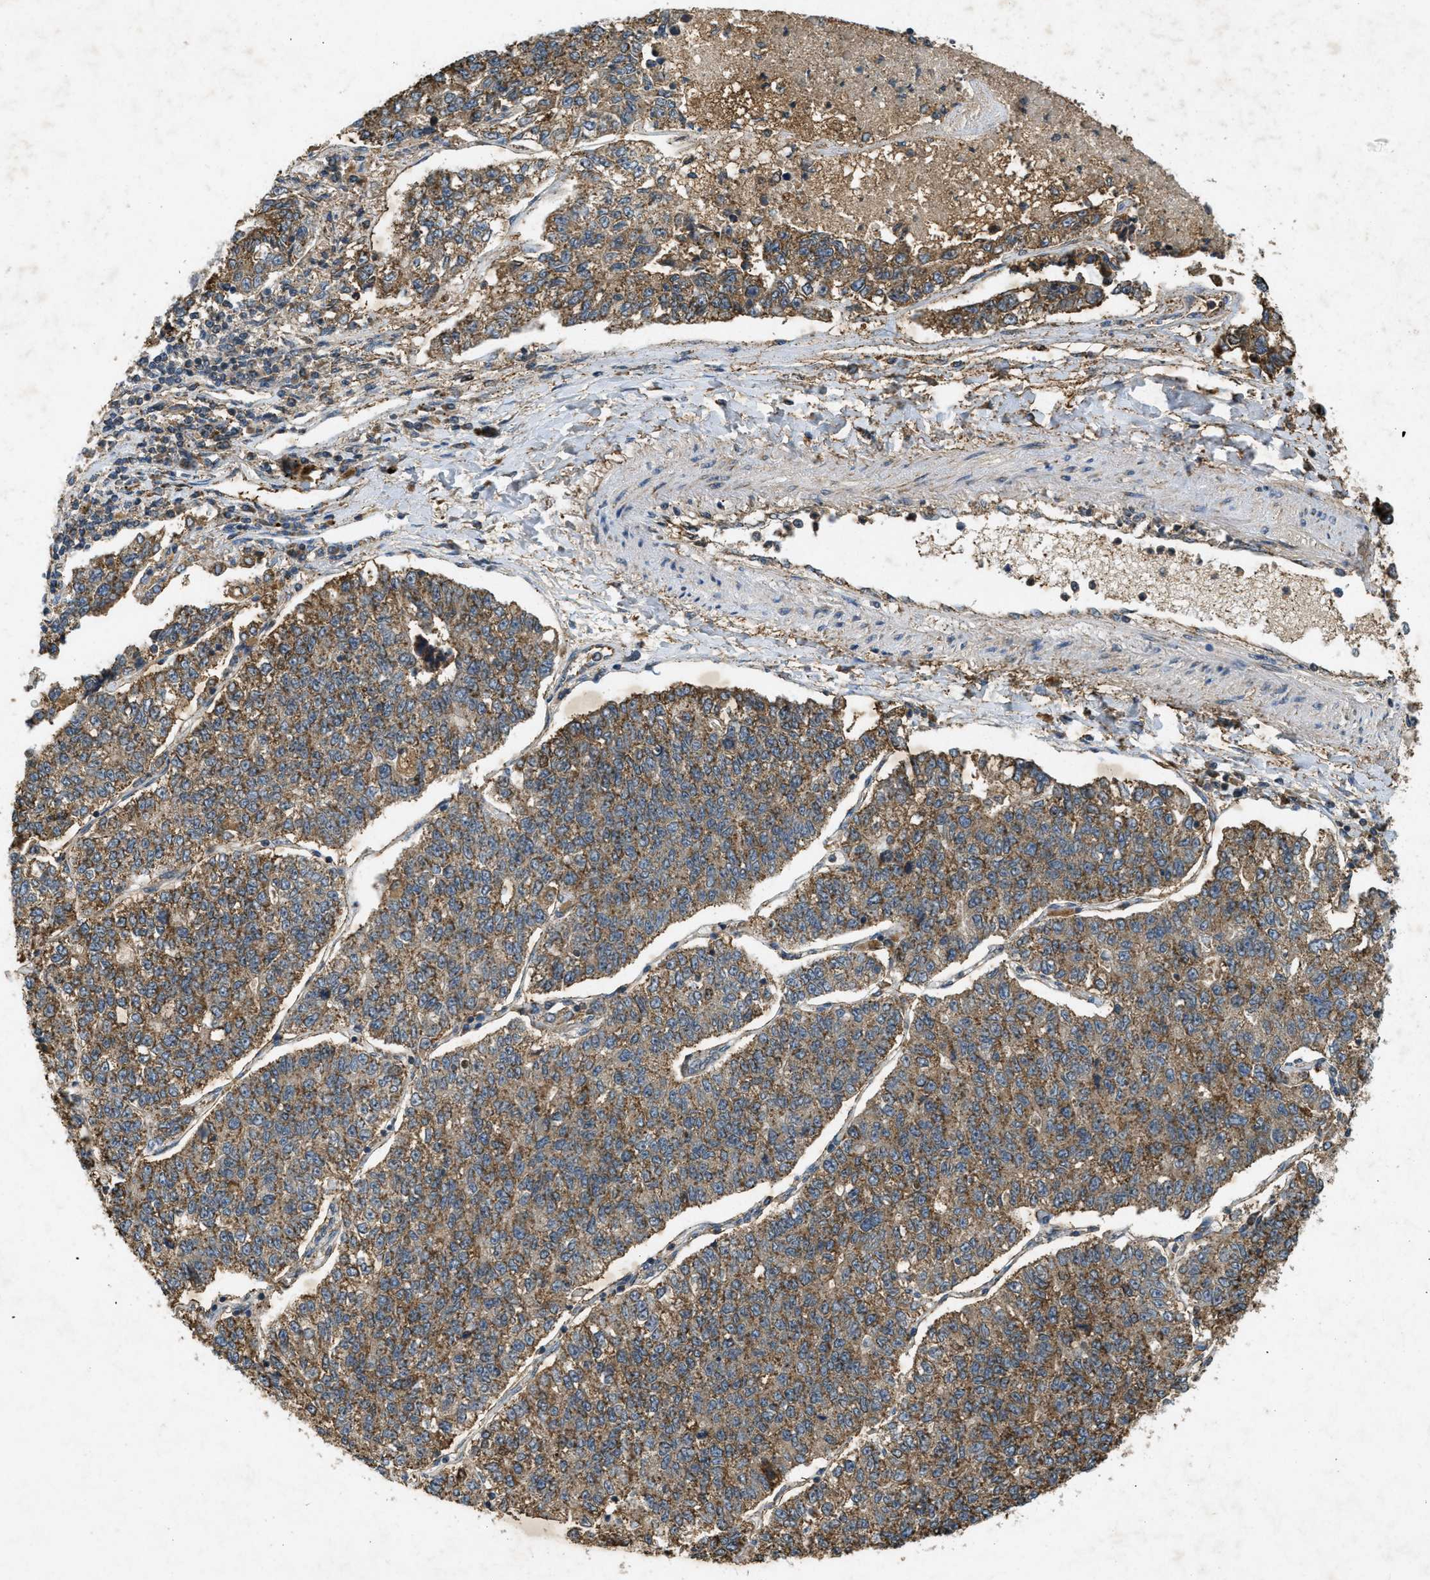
{"staining": {"intensity": "moderate", "quantity": ">75%", "location": "cytoplasmic/membranous"}, "tissue": "lung cancer", "cell_type": "Tumor cells", "image_type": "cancer", "snomed": [{"axis": "morphology", "description": "Adenocarcinoma, NOS"}, {"axis": "topography", "description": "Lung"}], "caption": "A brown stain labels moderate cytoplasmic/membranous positivity of a protein in human lung cancer (adenocarcinoma) tumor cells. (DAB IHC with brightfield microscopy, high magnification).", "gene": "PPP1R15A", "patient": {"sex": "male", "age": 49}}